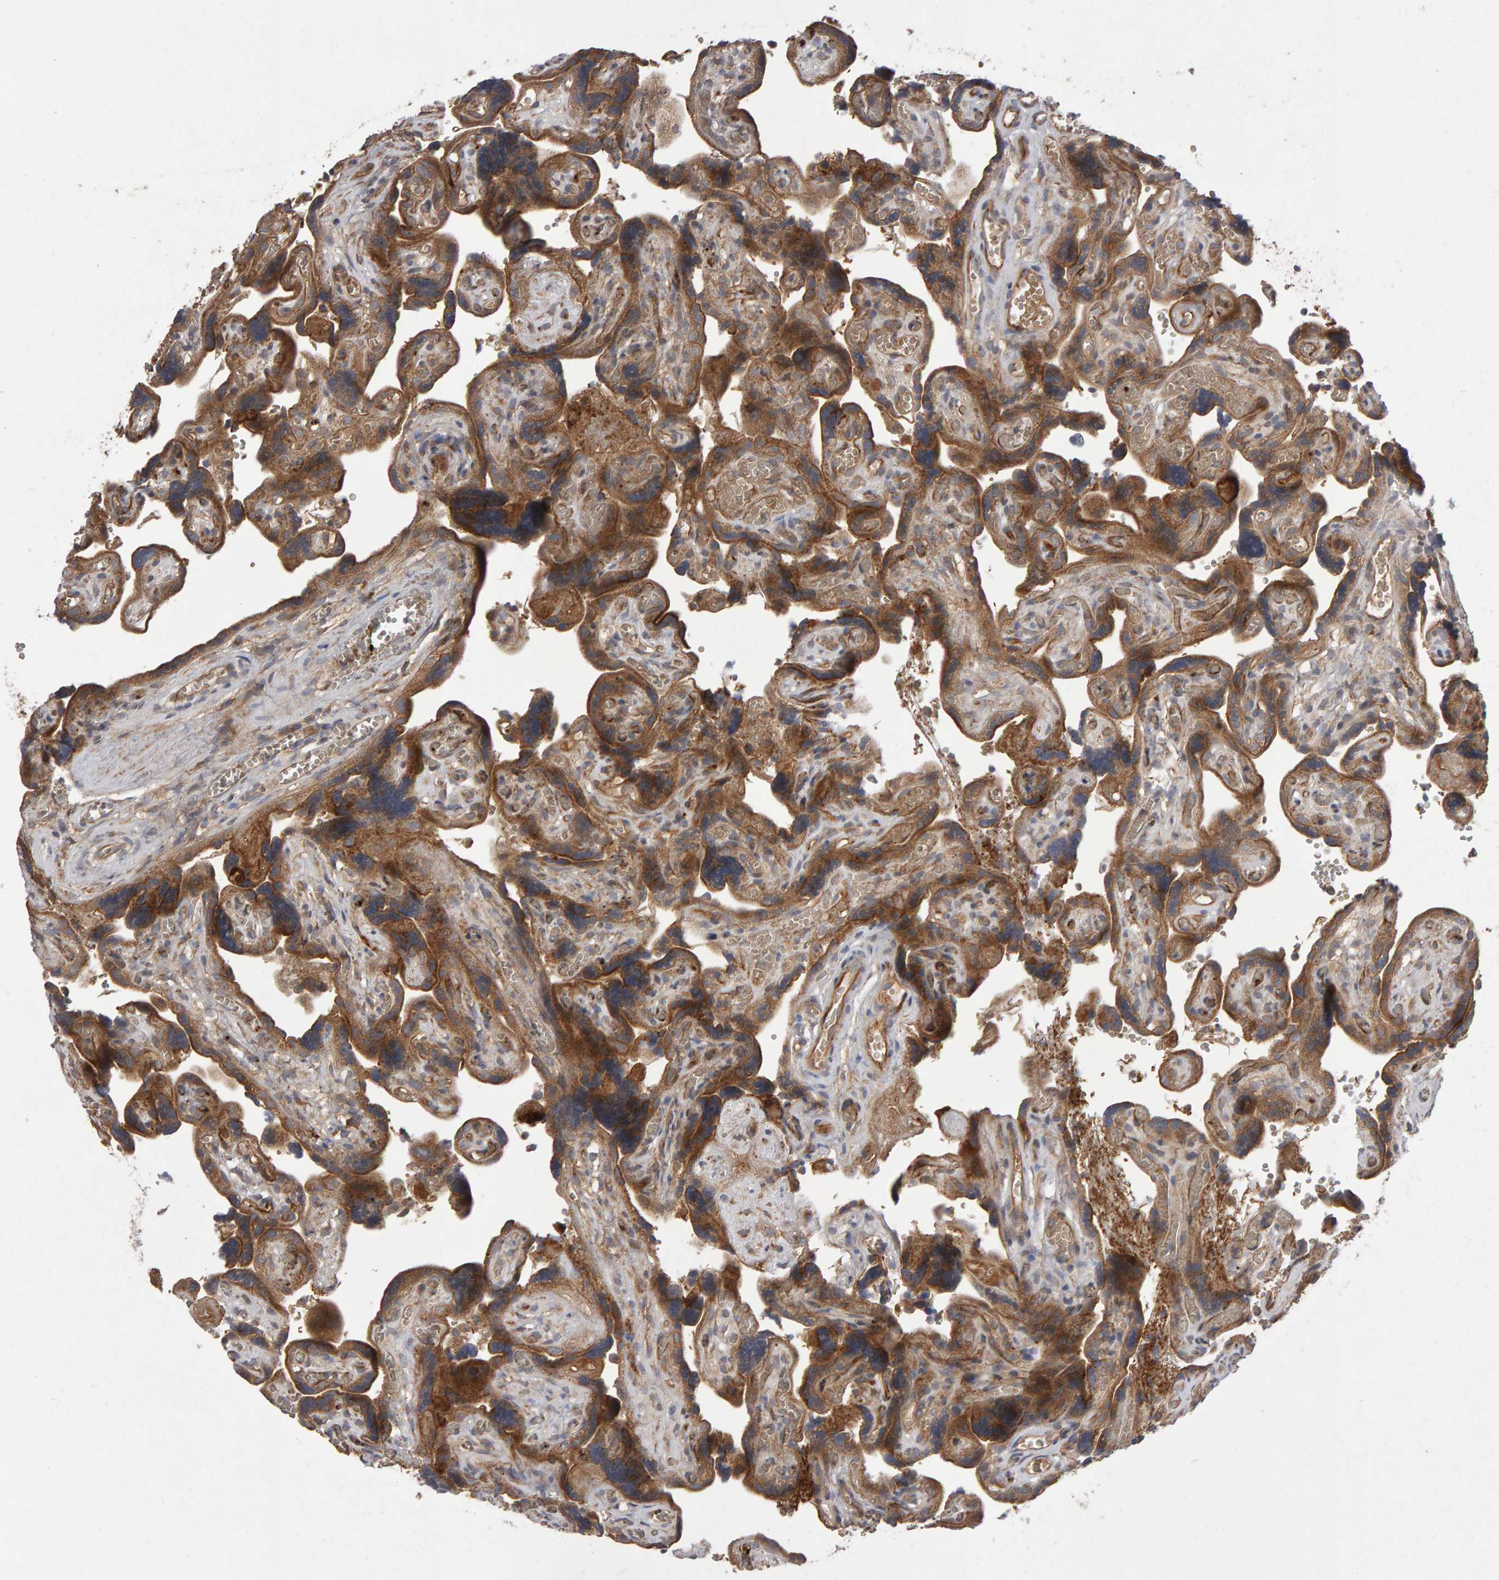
{"staining": {"intensity": "moderate", "quantity": ">75%", "location": "cytoplasmic/membranous"}, "tissue": "placenta", "cell_type": "Decidual cells", "image_type": "normal", "snomed": [{"axis": "morphology", "description": "Normal tissue, NOS"}, {"axis": "topography", "description": "Placenta"}], "caption": "IHC of normal placenta displays medium levels of moderate cytoplasmic/membranous positivity in about >75% of decidual cells.", "gene": "PGS1", "patient": {"sex": "female", "age": 30}}